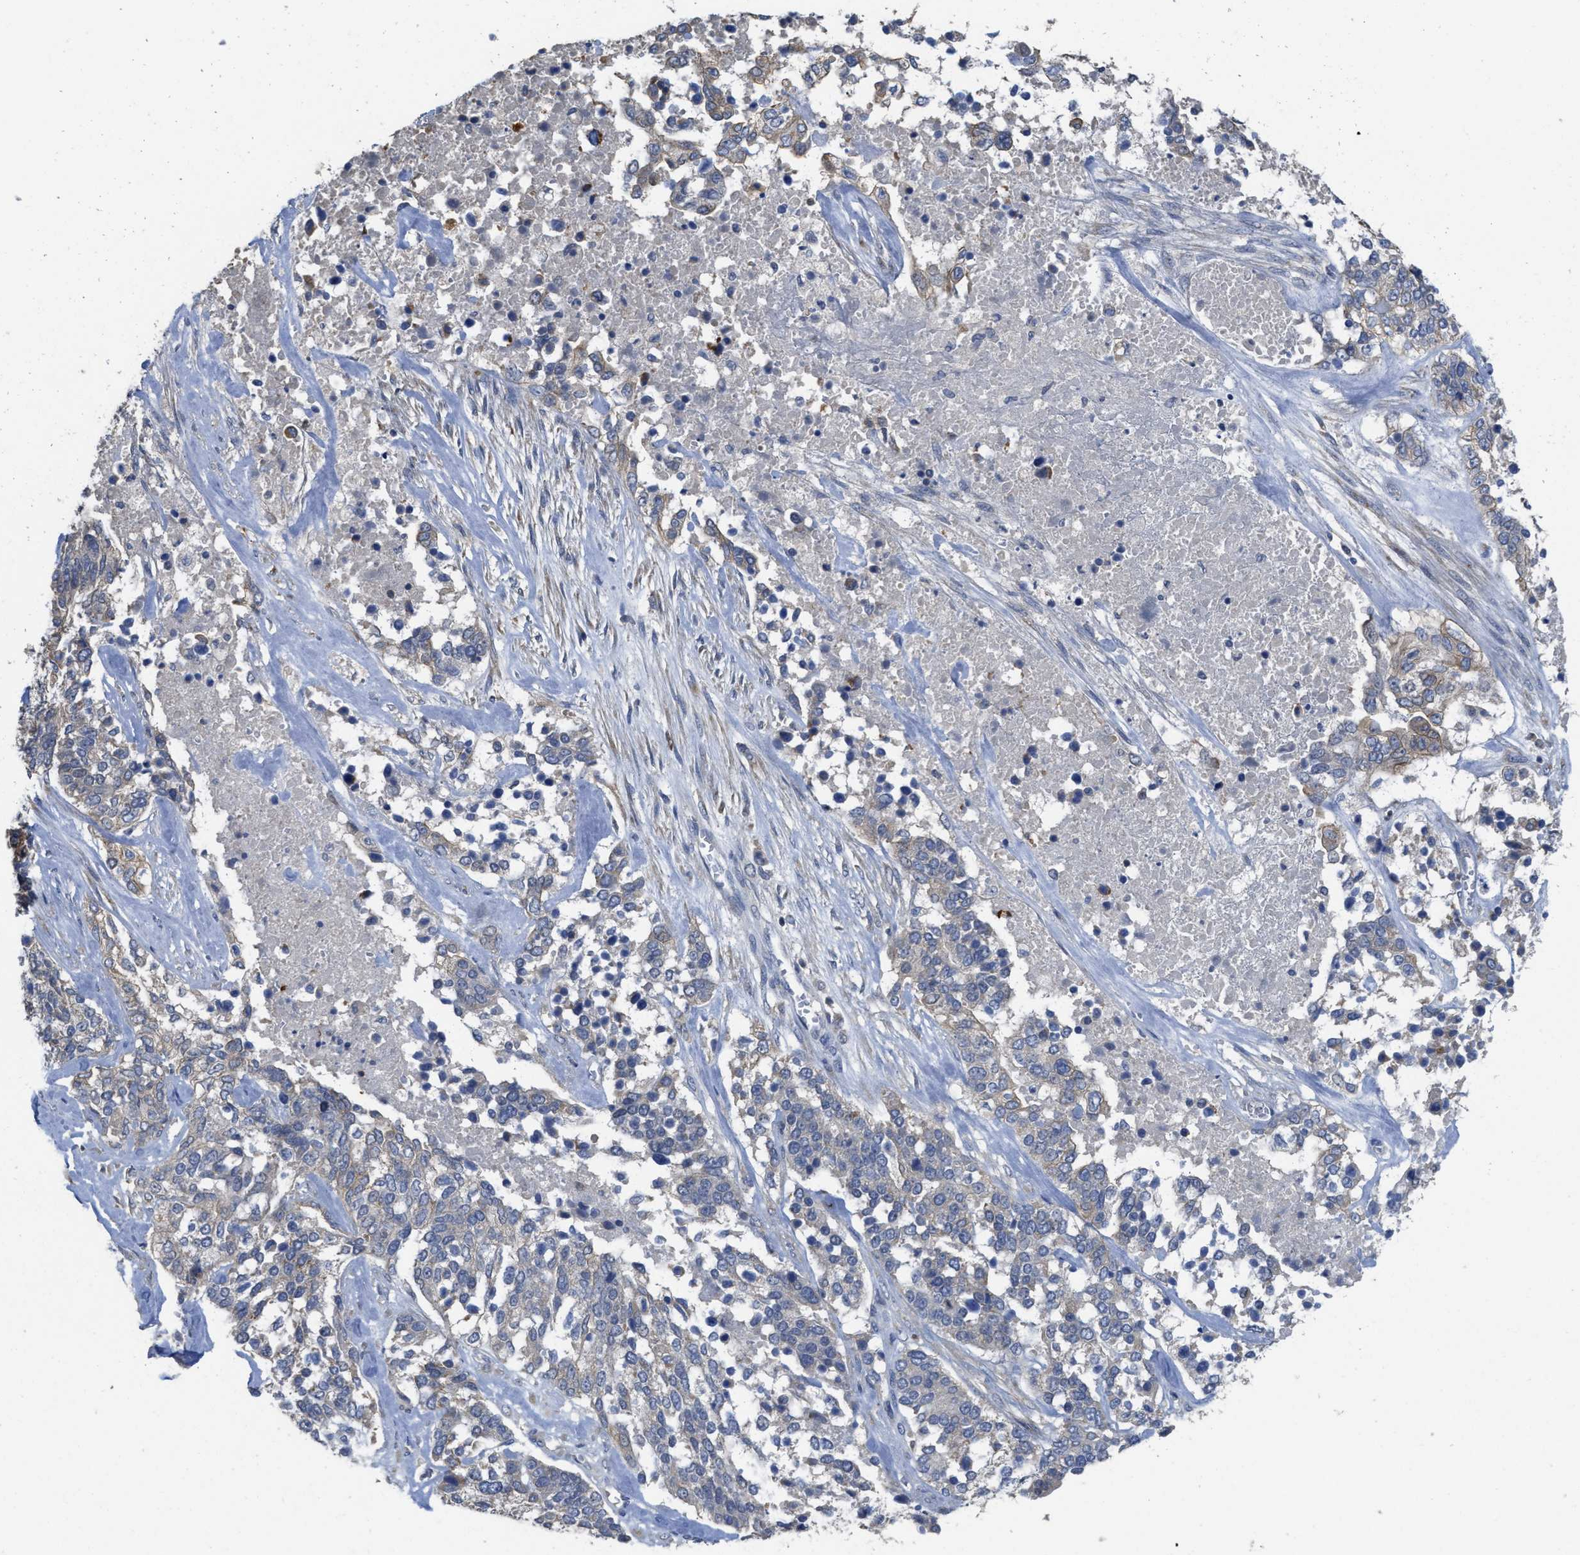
{"staining": {"intensity": "moderate", "quantity": "<25%", "location": "cytoplasmic/membranous"}, "tissue": "ovarian cancer", "cell_type": "Tumor cells", "image_type": "cancer", "snomed": [{"axis": "morphology", "description": "Cystadenocarcinoma, serous, NOS"}, {"axis": "topography", "description": "Ovary"}], "caption": "Immunohistochemistry (IHC) of human ovarian cancer demonstrates low levels of moderate cytoplasmic/membranous staining in approximately <25% of tumor cells. (DAB (3,3'-diaminobenzidine) IHC with brightfield microscopy, high magnification).", "gene": "SFXN2", "patient": {"sex": "female", "age": 44}}